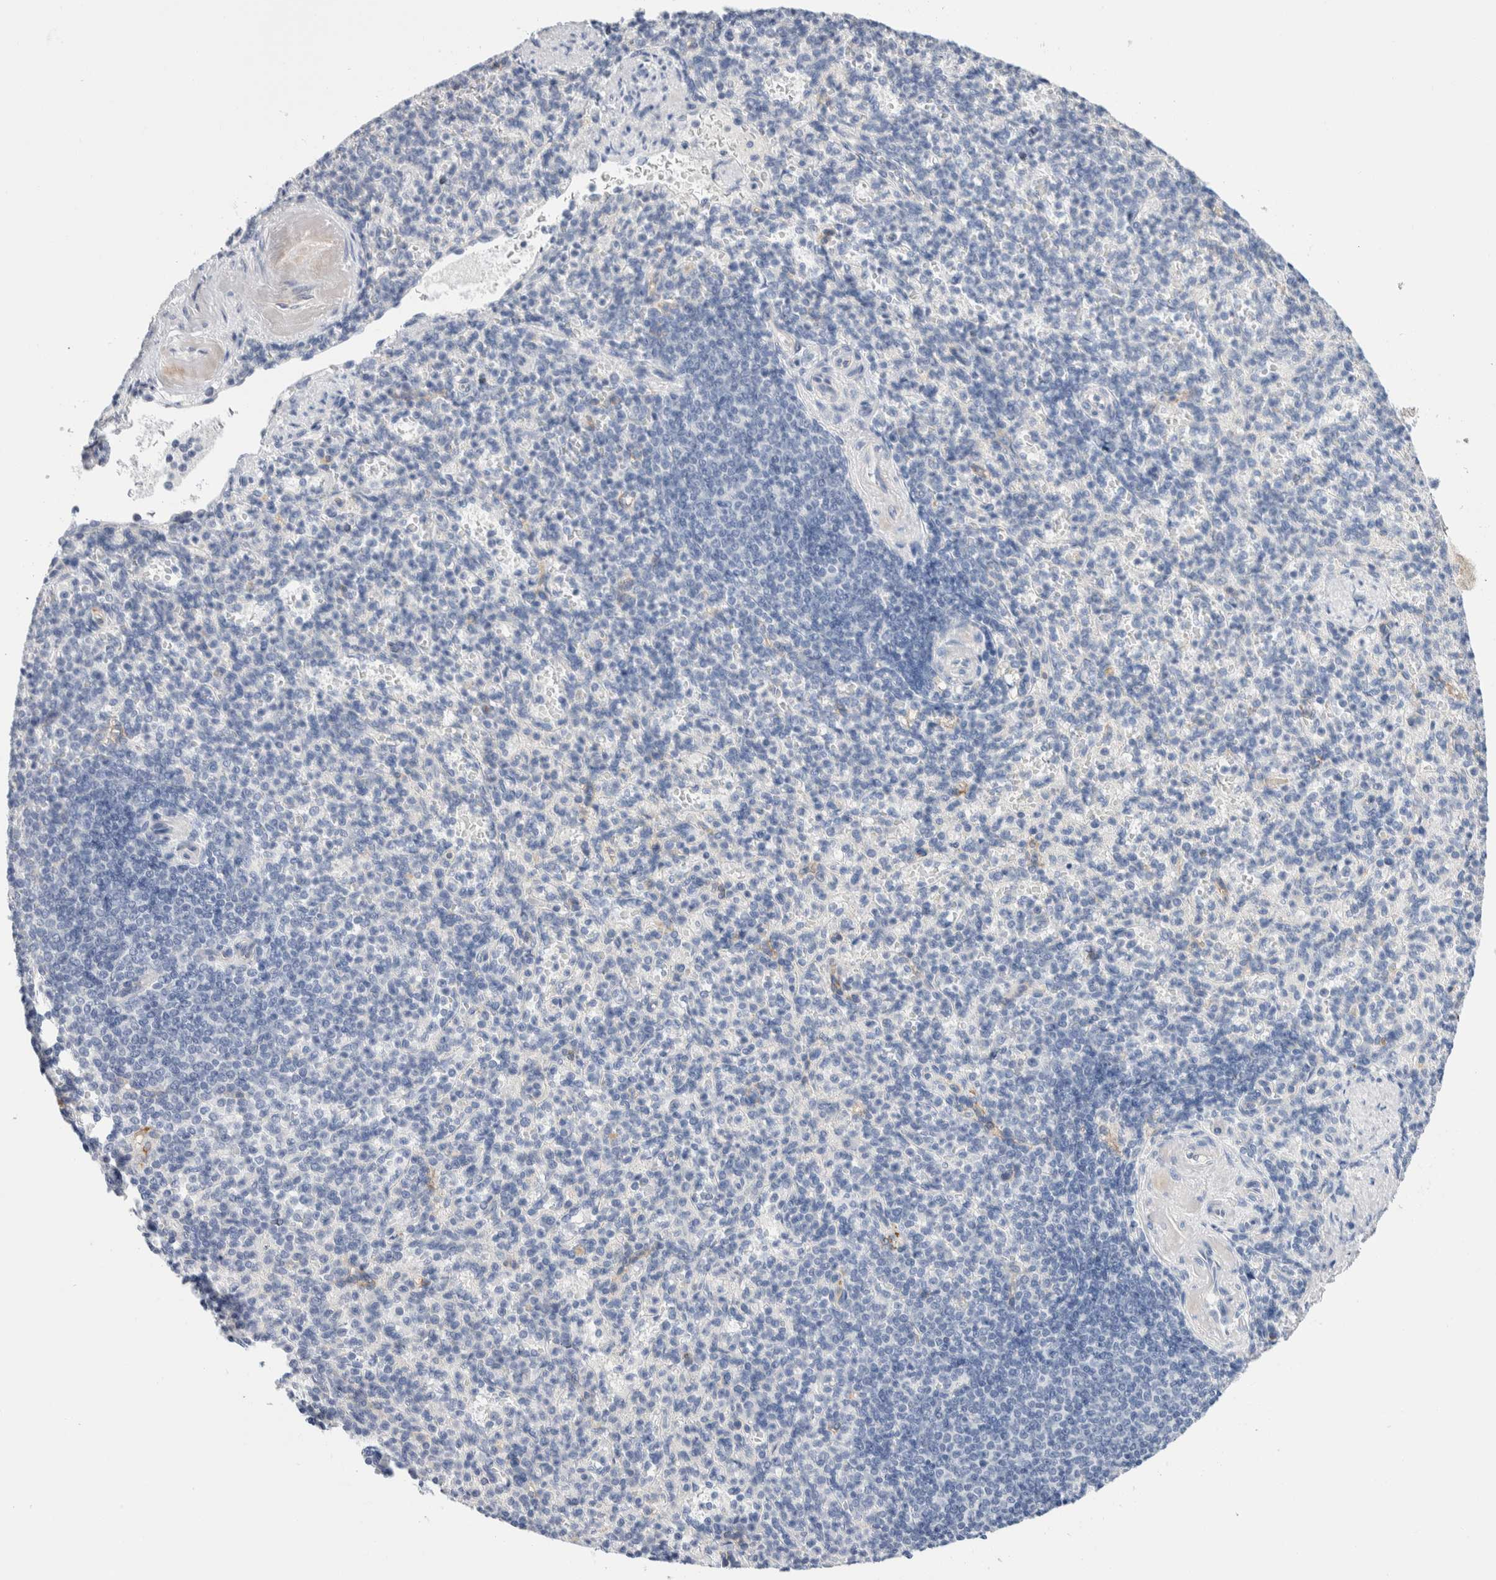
{"staining": {"intensity": "negative", "quantity": "none", "location": "none"}, "tissue": "spleen", "cell_type": "Cells in red pulp", "image_type": "normal", "snomed": [{"axis": "morphology", "description": "Normal tissue, NOS"}, {"axis": "topography", "description": "Spleen"}], "caption": "Immunohistochemical staining of normal spleen reveals no significant expression in cells in red pulp. The staining is performed using DAB brown chromogen with nuclei counter-stained in using hematoxylin.", "gene": "METRNL", "patient": {"sex": "female", "age": 74}}